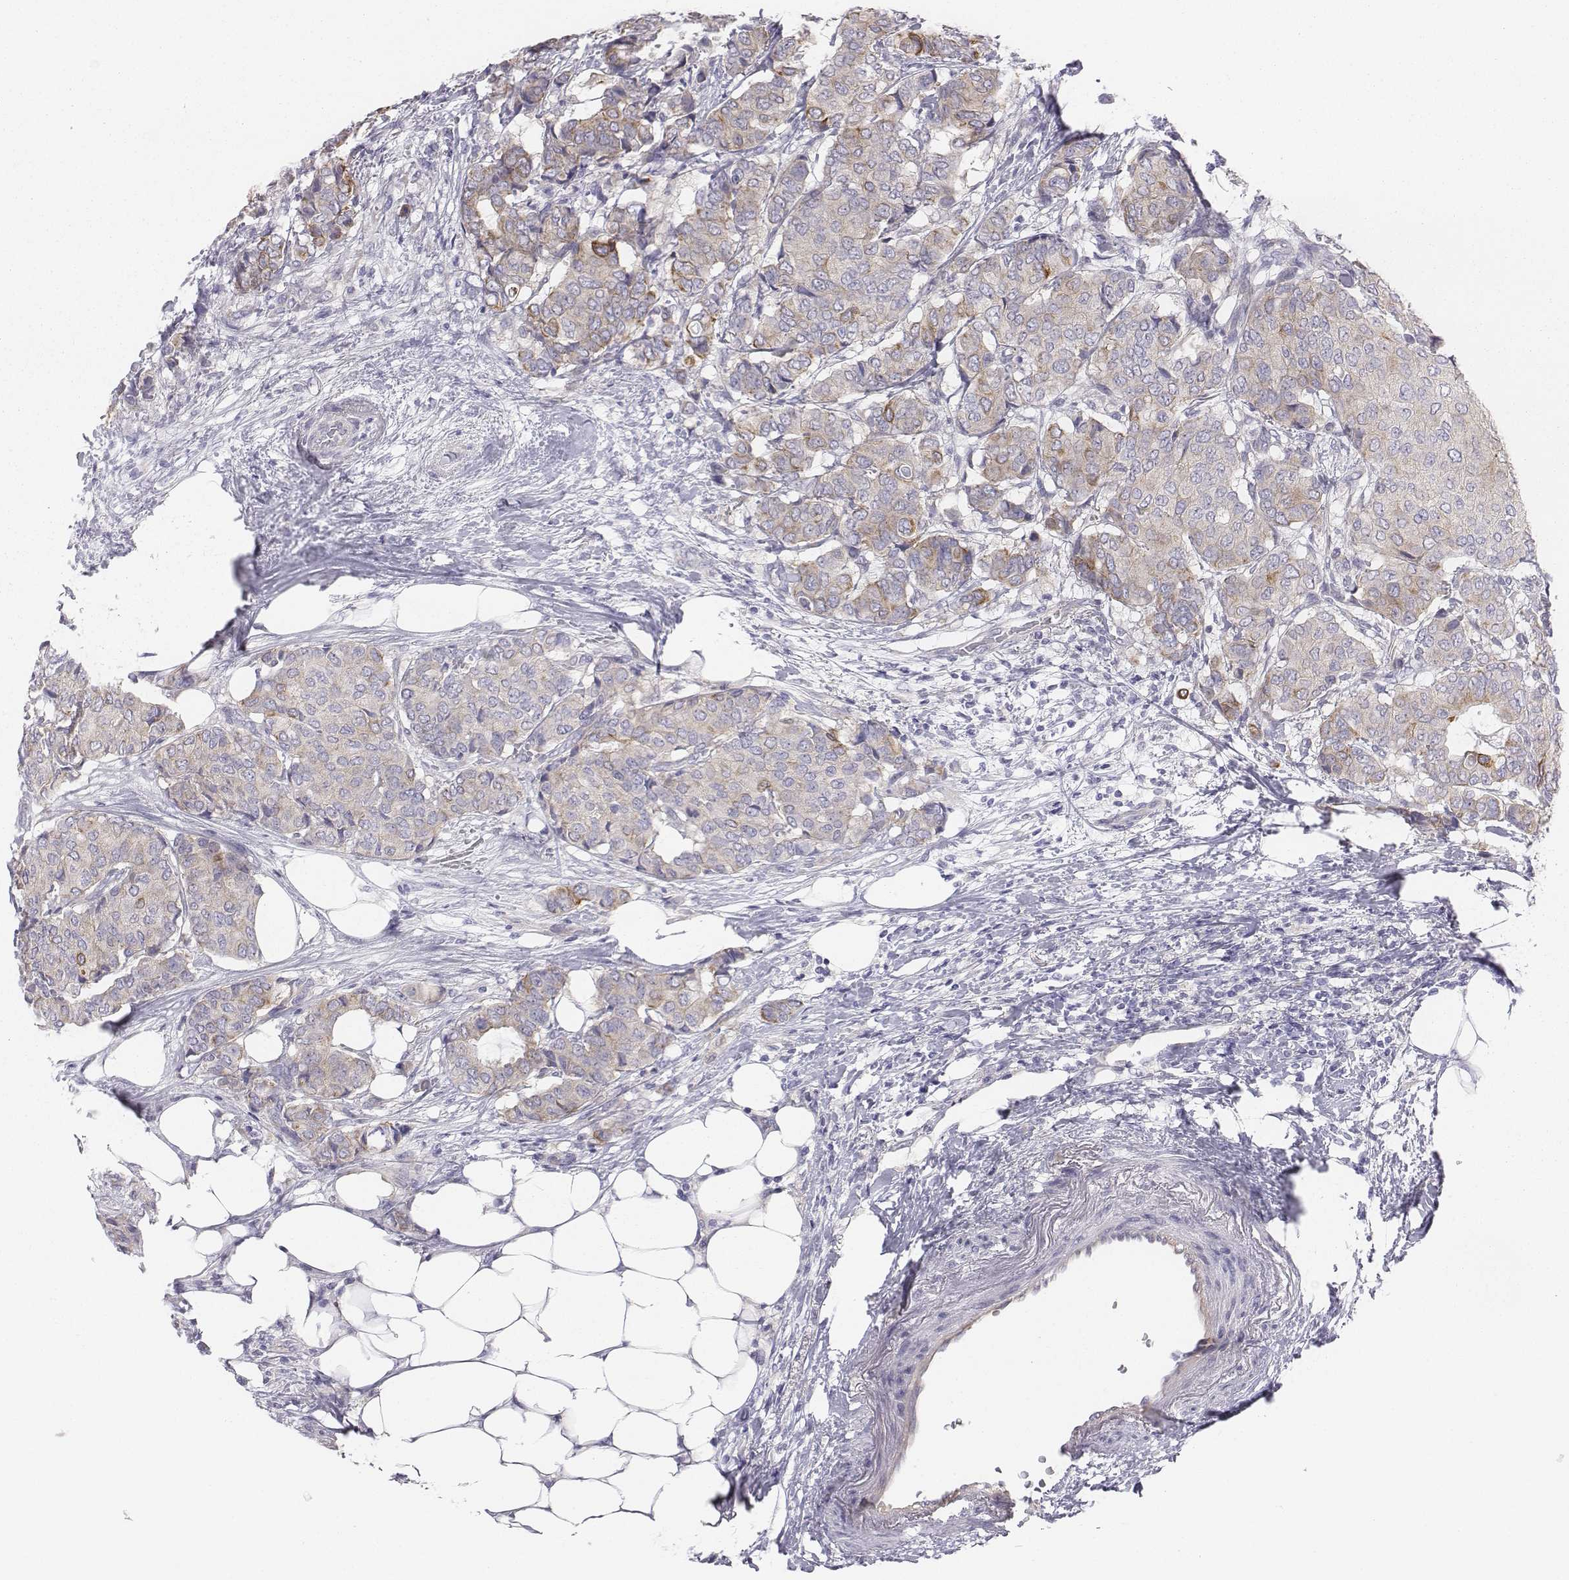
{"staining": {"intensity": "moderate", "quantity": "<25%", "location": "cytoplasmic/membranous"}, "tissue": "breast cancer", "cell_type": "Tumor cells", "image_type": "cancer", "snomed": [{"axis": "morphology", "description": "Duct carcinoma"}, {"axis": "topography", "description": "Breast"}], "caption": "A brown stain labels moderate cytoplasmic/membranous staining of a protein in breast intraductal carcinoma tumor cells.", "gene": "CHST14", "patient": {"sex": "female", "age": 75}}